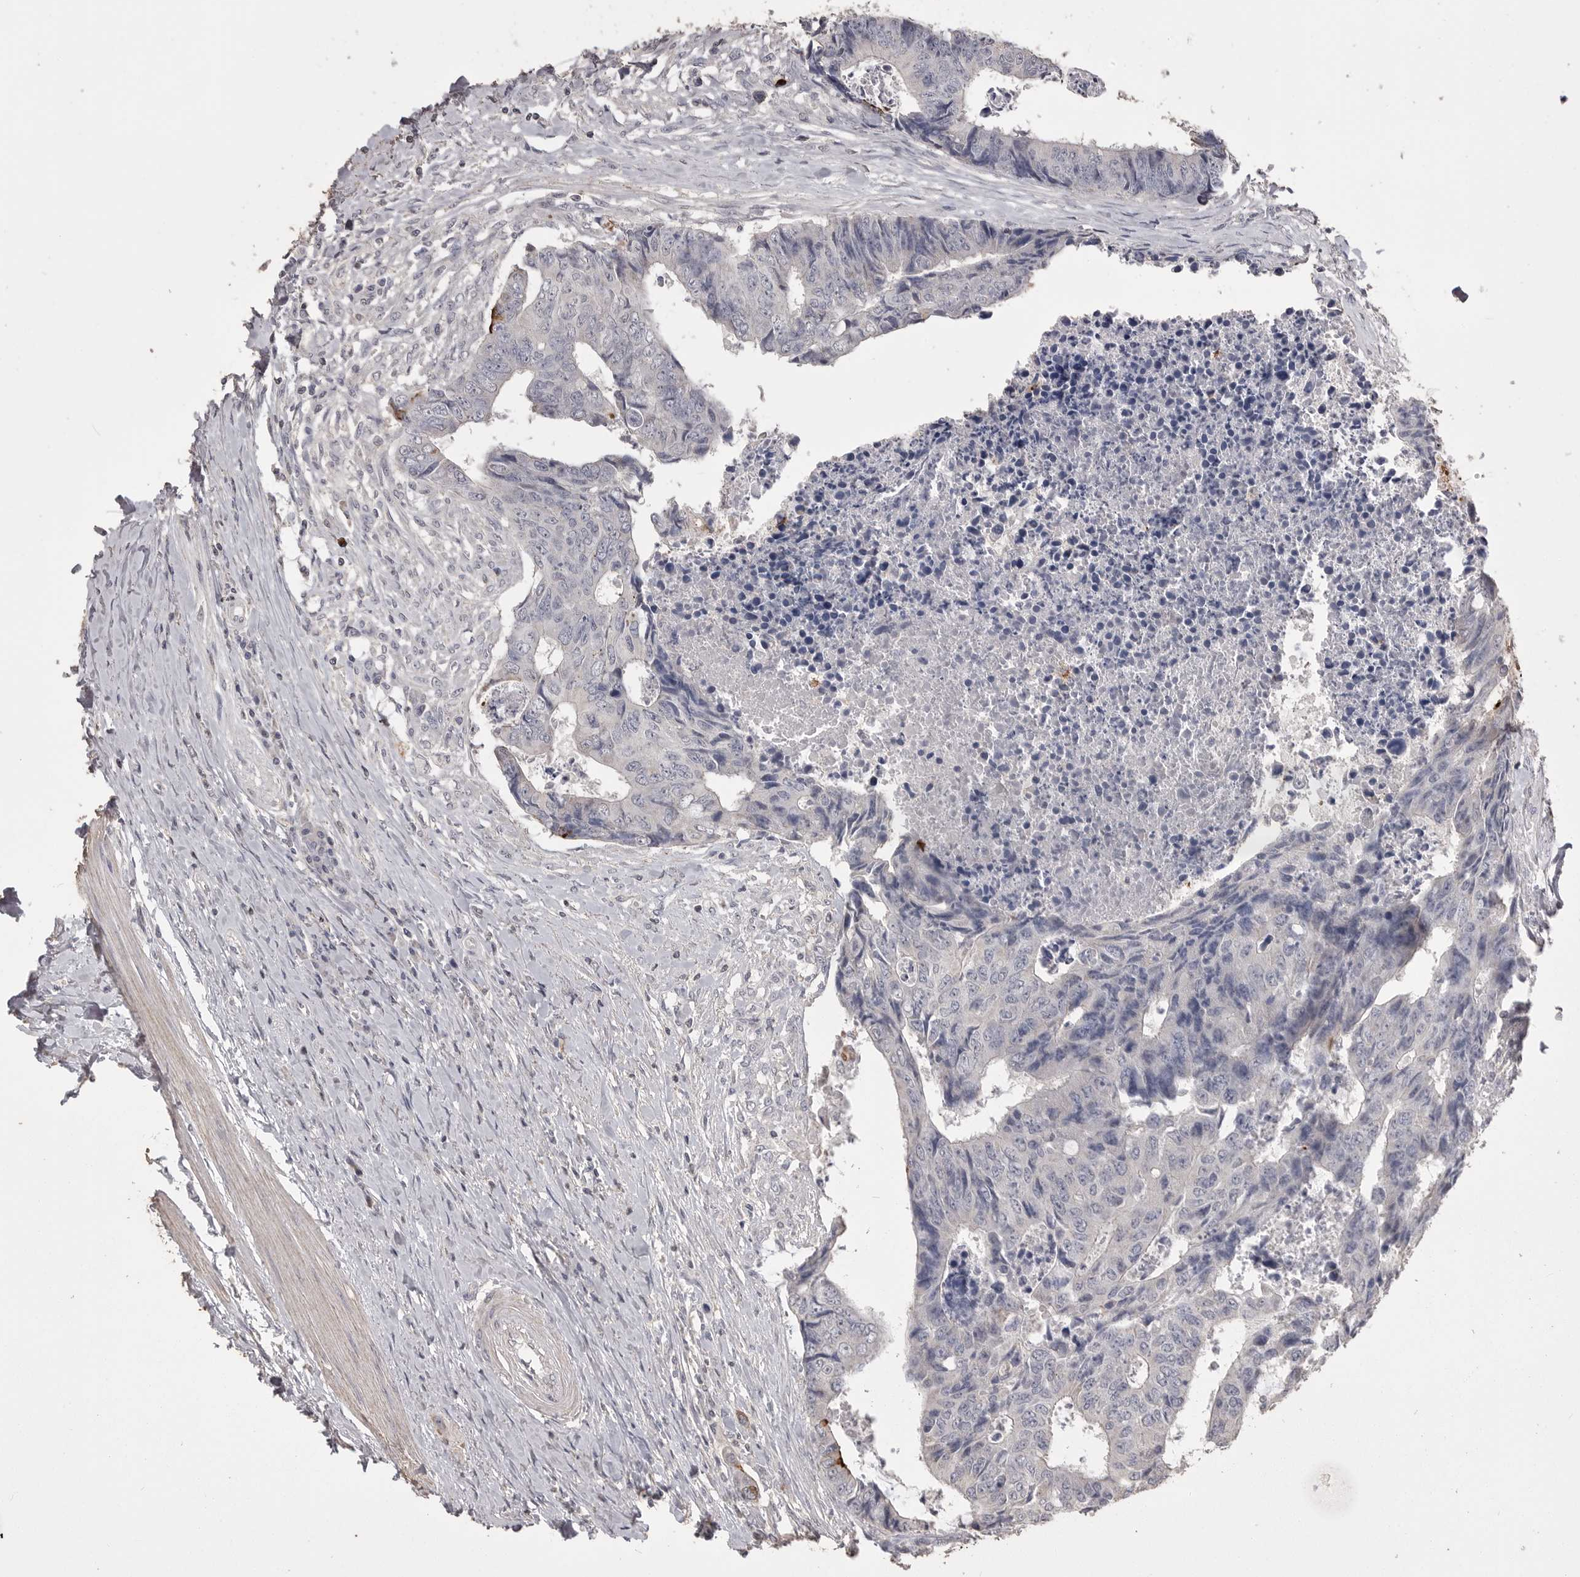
{"staining": {"intensity": "negative", "quantity": "none", "location": "none"}, "tissue": "colorectal cancer", "cell_type": "Tumor cells", "image_type": "cancer", "snomed": [{"axis": "morphology", "description": "Adenocarcinoma, NOS"}, {"axis": "topography", "description": "Rectum"}], "caption": "Histopathology image shows no protein expression in tumor cells of adenocarcinoma (colorectal) tissue.", "gene": "MMP7", "patient": {"sex": "male", "age": 84}}